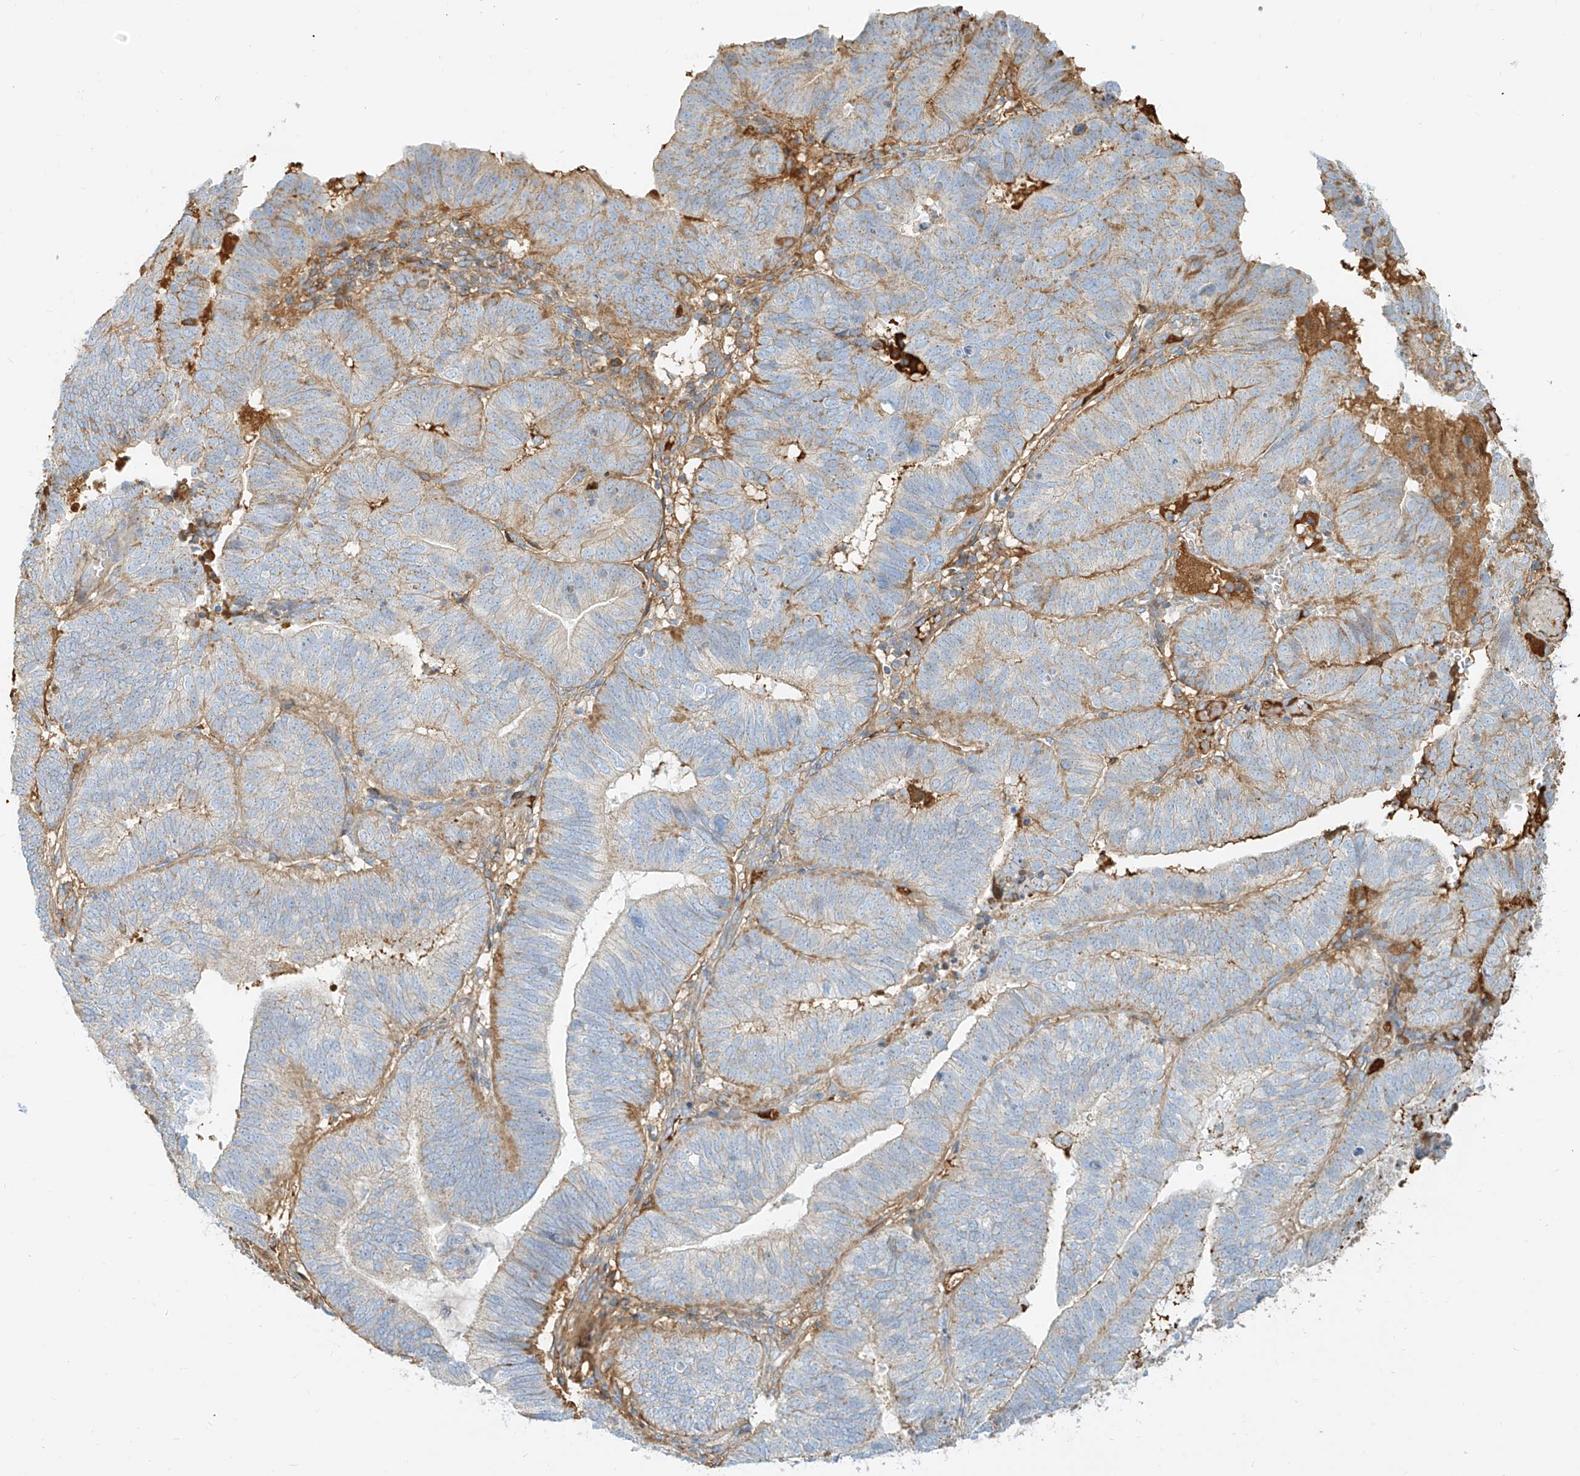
{"staining": {"intensity": "moderate", "quantity": "<25%", "location": "cytoplasmic/membranous"}, "tissue": "endometrial cancer", "cell_type": "Tumor cells", "image_type": "cancer", "snomed": [{"axis": "morphology", "description": "Adenocarcinoma, NOS"}, {"axis": "topography", "description": "Uterus"}], "caption": "This histopathology image exhibits adenocarcinoma (endometrial) stained with IHC to label a protein in brown. The cytoplasmic/membranous of tumor cells show moderate positivity for the protein. Nuclei are counter-stained blue.", "gene": "OCSTAMP", "patient": {"sex": "female", "age": 77}}